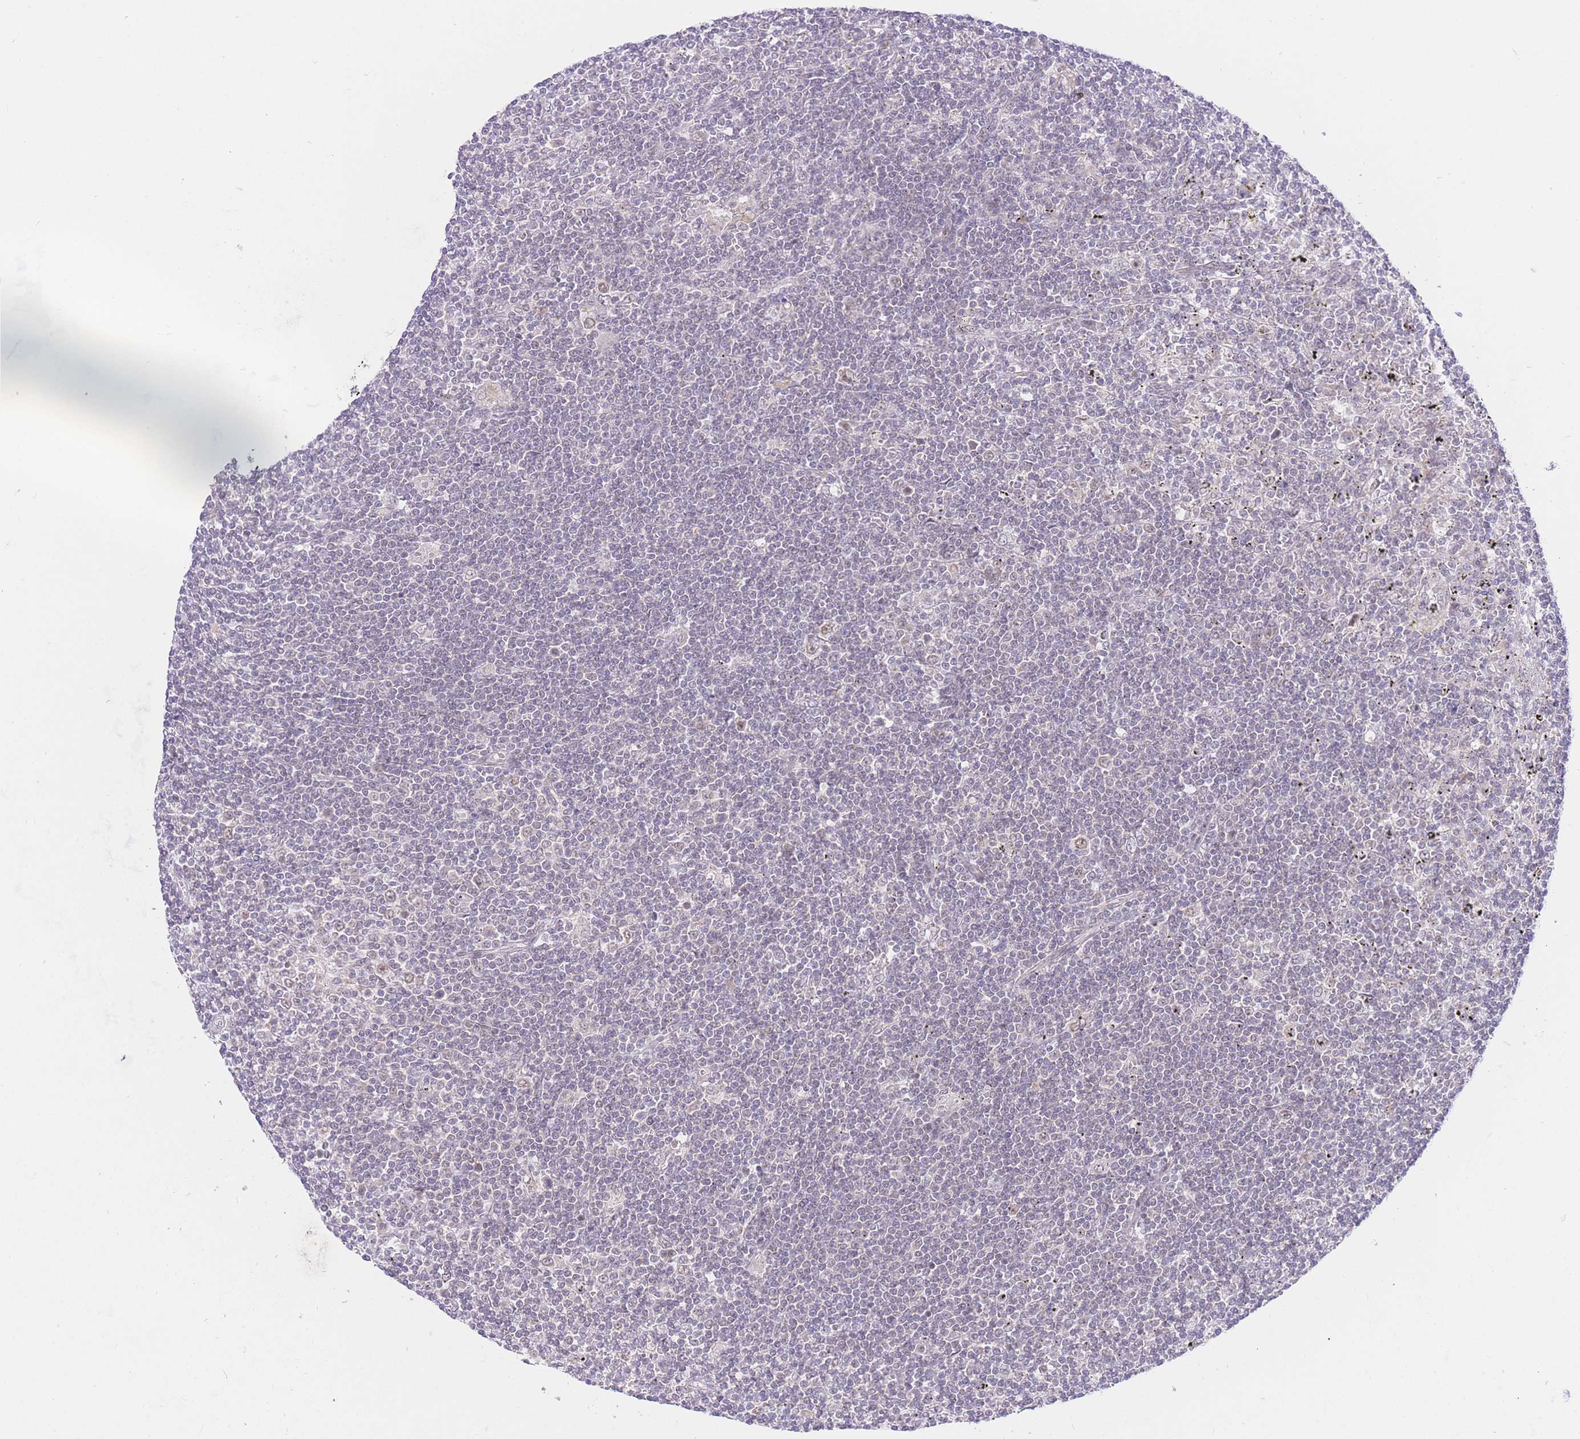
{"staining": {"intensity": "weak", "quantity": "<25%", "location": "nuclear"}, "tissue": "lymphoma", "cell_type": "Tumor cells", "image_type": "cancer", "snomed": [{"axis": "morphology", "description": "Malignant lymphoma, non-Hodgkin's type, Low grade"}, {"axis": "topography", "description": "Spleen"}], "caption": "IHC image of neoplastic tissue: human lymphoma stained with DAB reveals no significant protein expression in tumor cells.", "gene": "UBXN7", "patient": {"sex": "male", "age": 76}}